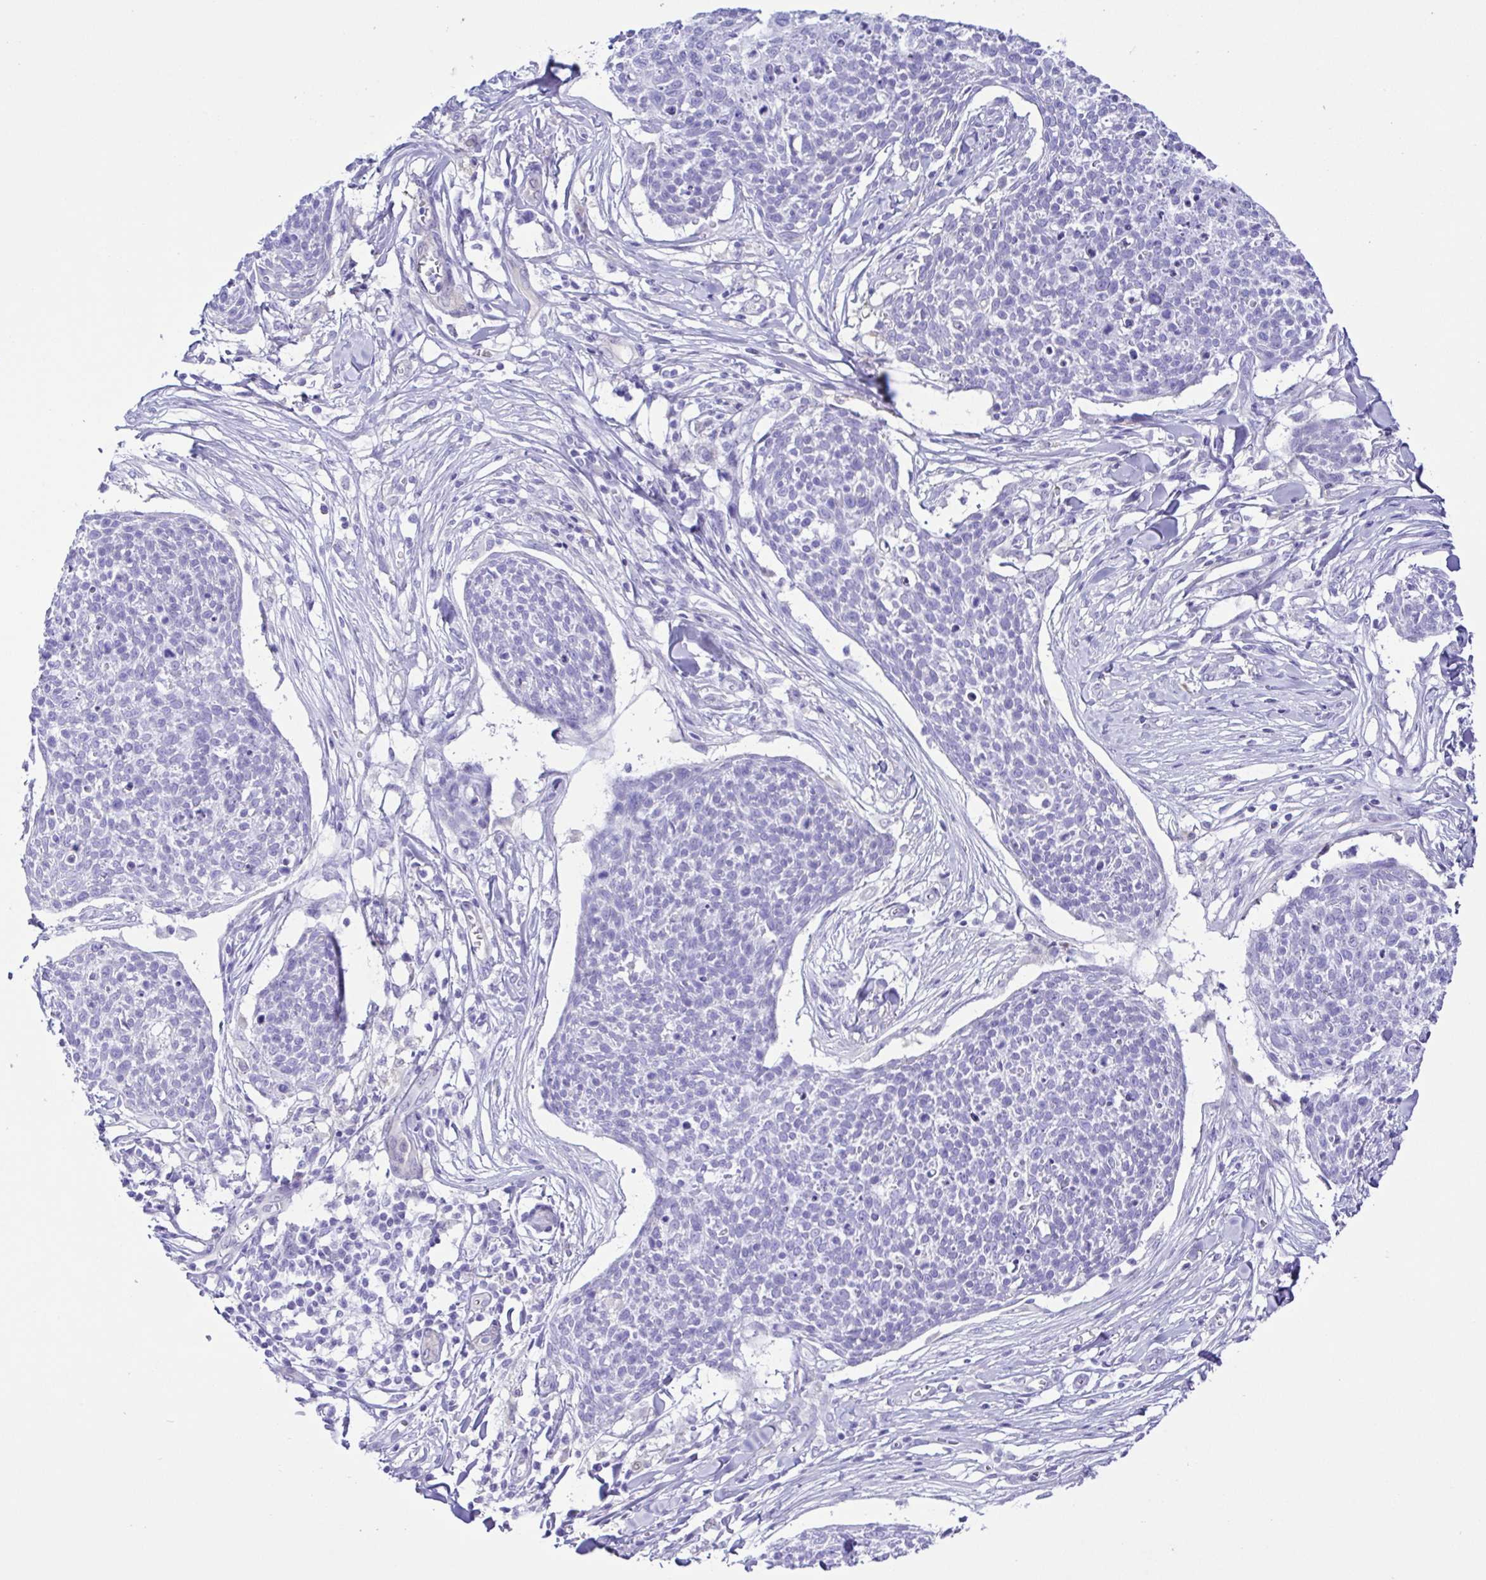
{"staining": {"intensity": "negative", "quantity": "none", "location": "none"}, "tissue": "skin cancer", "cell_type": "Tumor cells", "image_type": "cancer", "snomed": [{"axis": "morphology", "description": "Squamous cell carcinoma, NOS"}, {"axis": "topography", "description": "Skin"}, {"axis": "topography", "description": "Vulva"}], "caption": "Immunohistochemistry (IHC) image of human squamous cell carcinoma (skin) stained for a protein (brown), which reveals no staining in tumor cells.", "gene": "GPR17", "patient": {"sex": "female", "age": 75}}